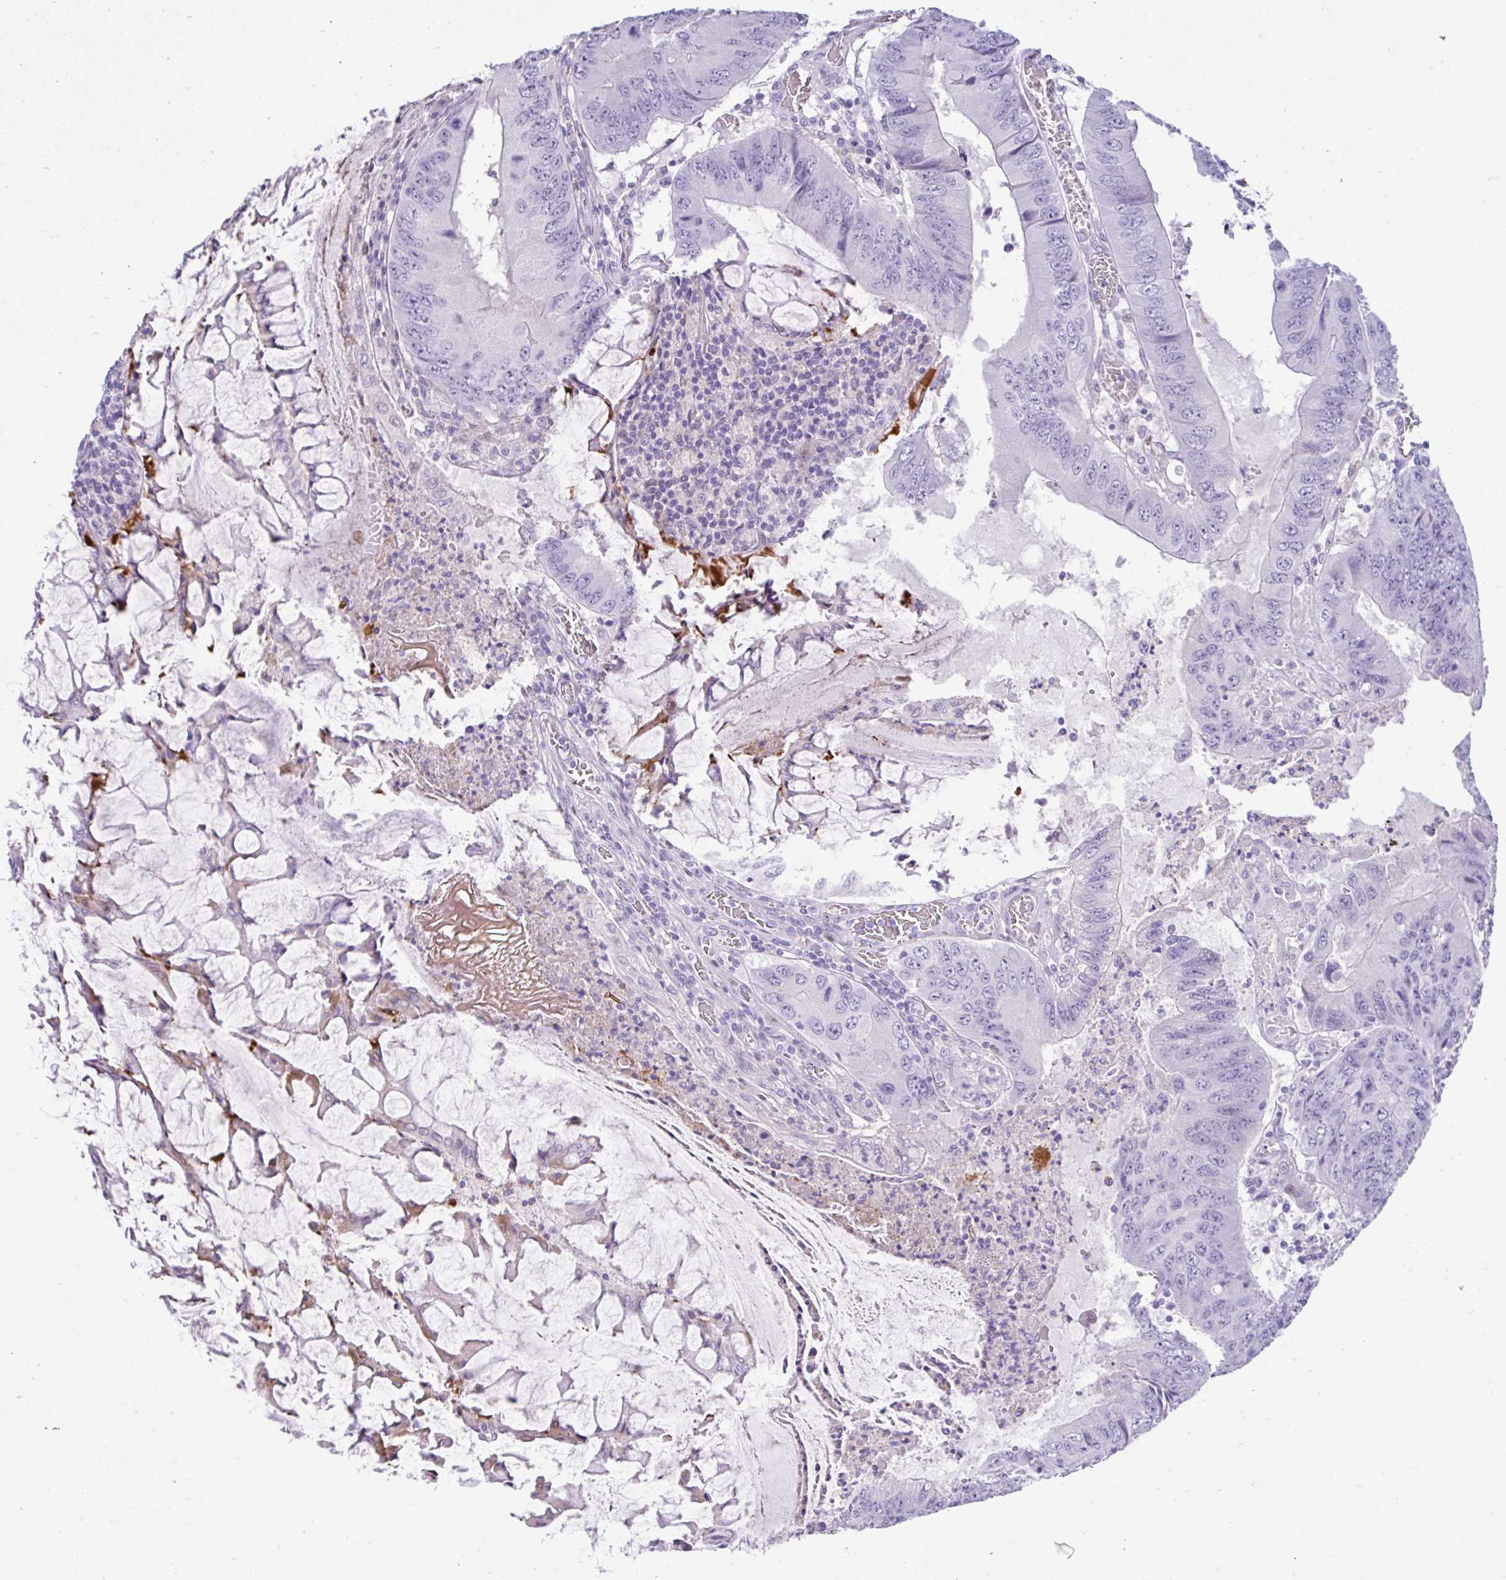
{"staining": {"intensity": "negative", "quantity": "none", "location": "none"}, "tissue": "colorectal cancer", "cell_type": "Tumor cells", "image_type": "cancer", "snomed": [{"axis": "morphology", "description": "Adenocarcinoma, NOS"}, {"axis": "topography", "description": "Colon"}], "caption": "This is a photomicrograph of IHC staining of colorectal adenocarcinoma, which shows no expression in tumor cells.", "gene": "NHLH2", "patient": {"sex": "male", "age": 53}}